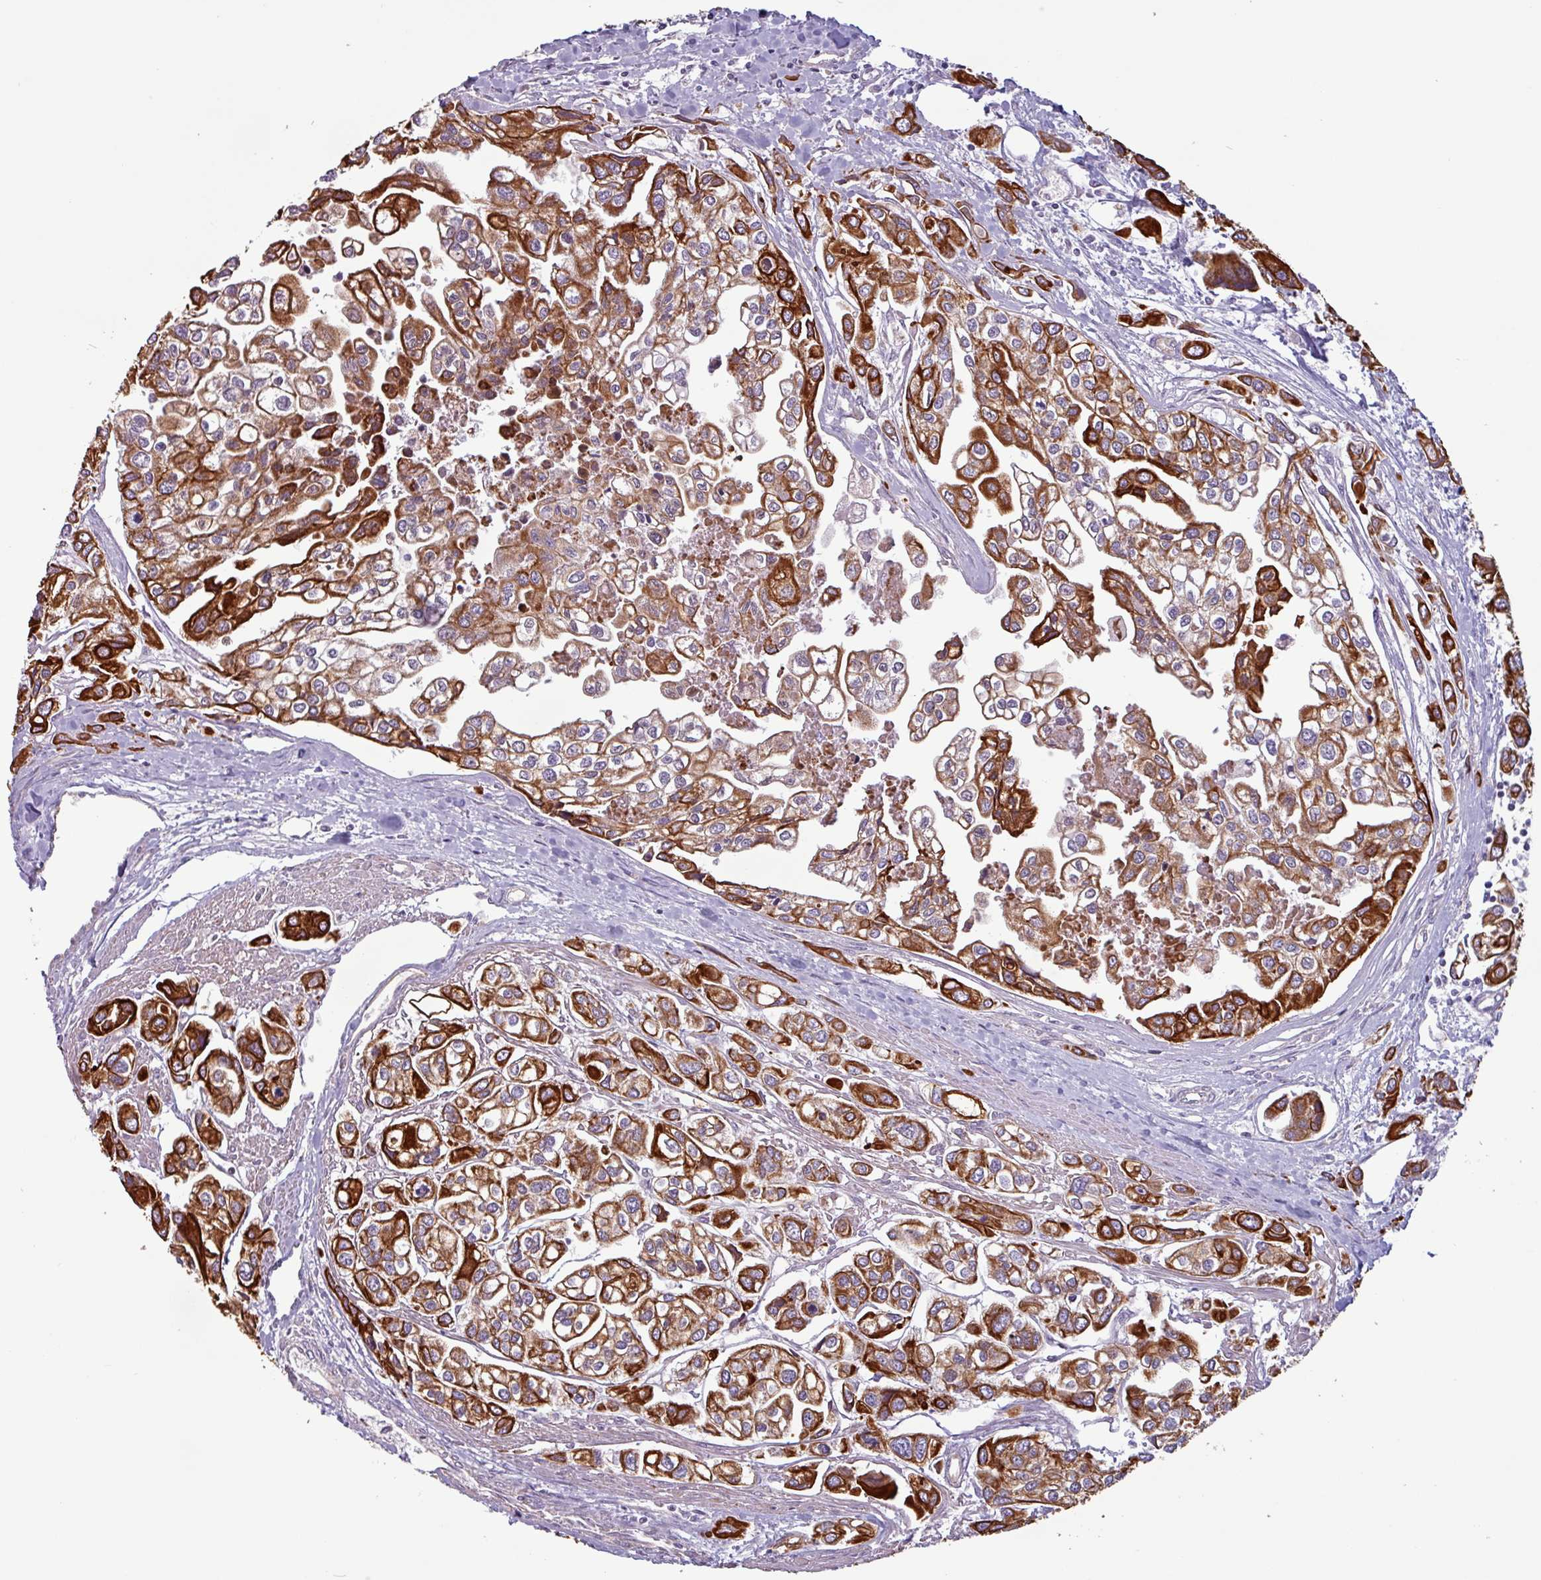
{"staining": {"intensity": "strong", "quantity": "25%-75%", "location": "cytoplasmic/membranous"}, "tissue": "urothelial cancer", "cell_type": "Tumor cells", "image_type": "cancer", "snomed": [{"axis": "morphology", "description": "Urothelial carcinoma, High grade"}, {"axis": "topography", "description": "Urinary bladder"}], "caption": "Immunohistochemical staining of human urothelial cancer displays strong cytoplasmic/membranous protein staining in about 25%-75% of tumor cells.", "gene": "CAMK1", "patient": {"sex": "male", "age": 67}}